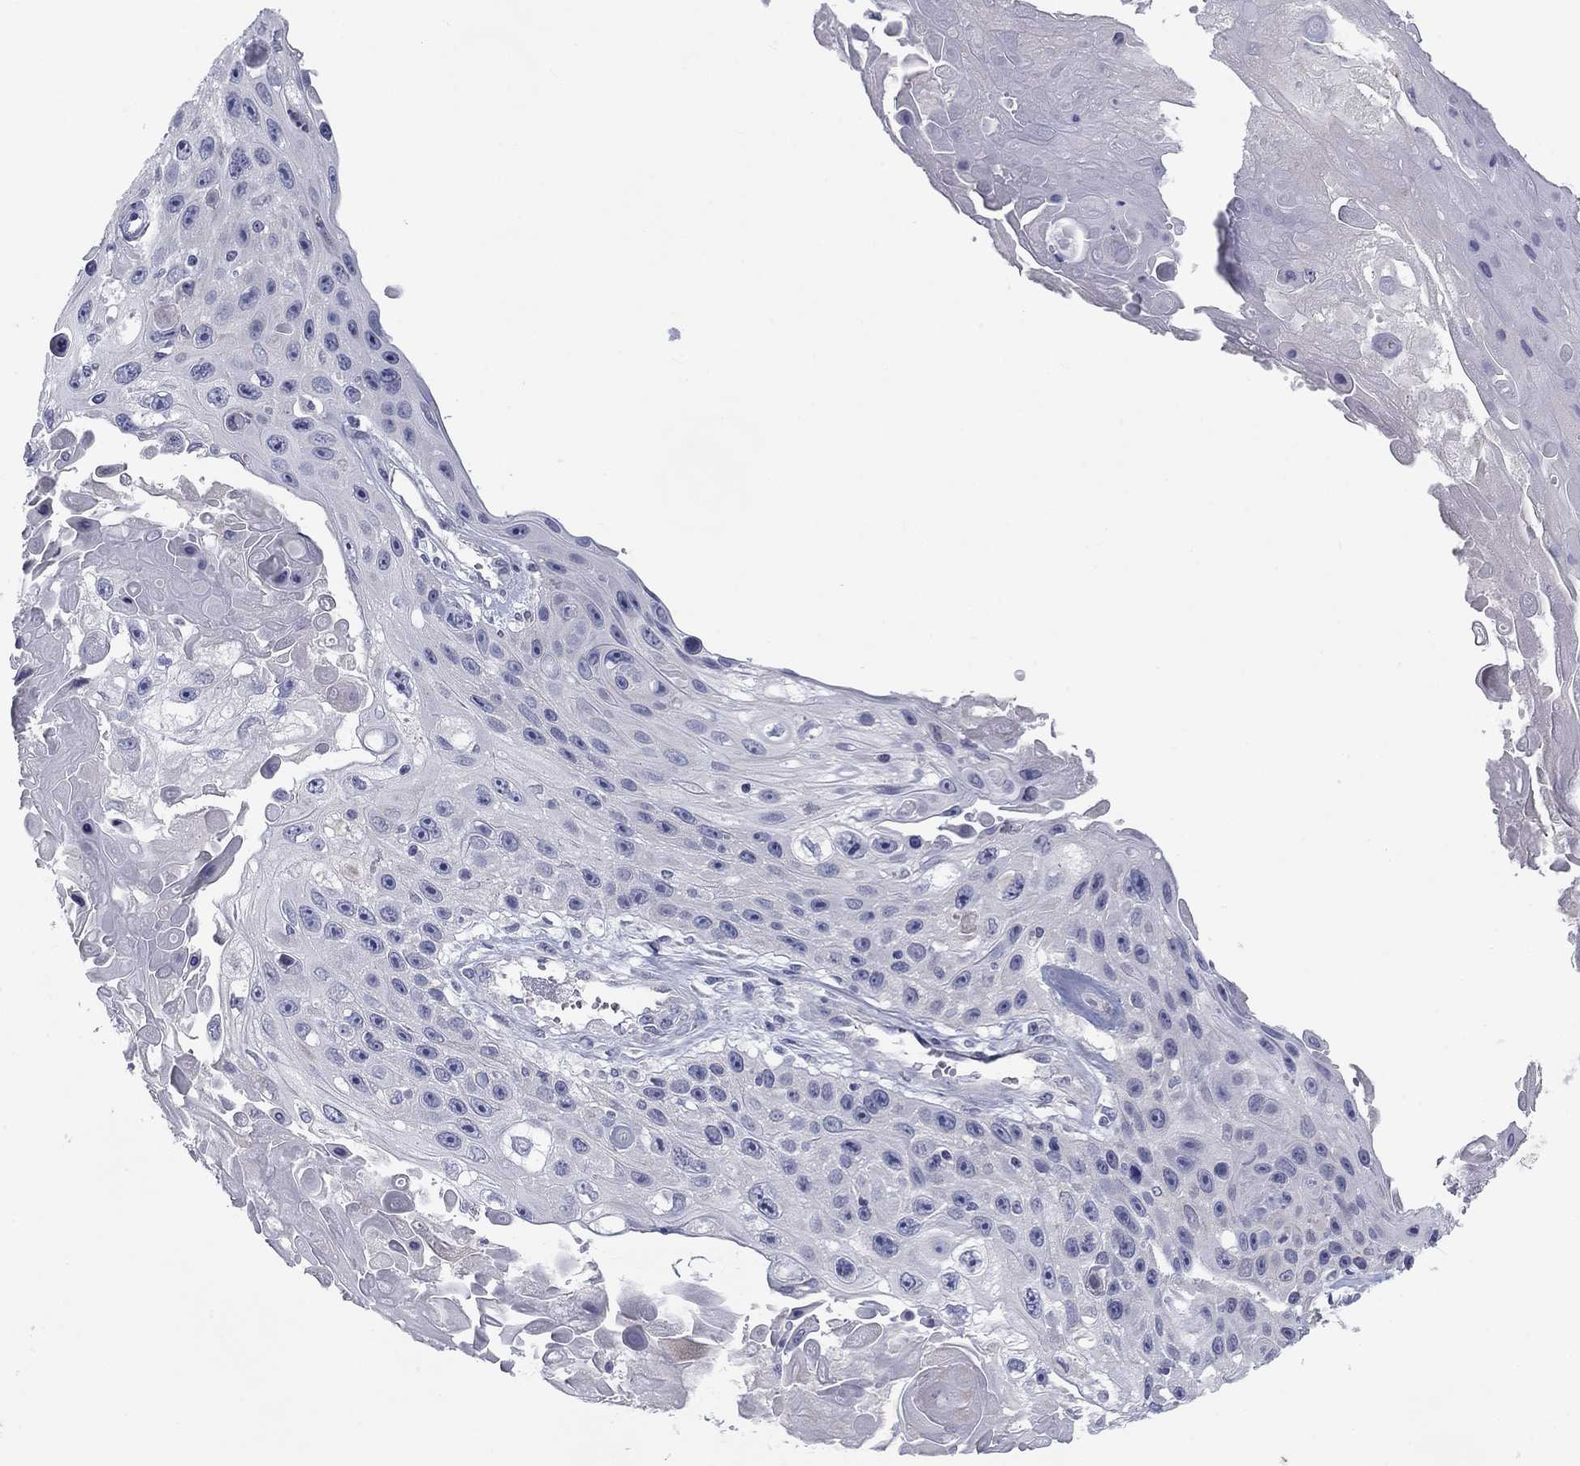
{"staining": {"intensity": "negative", "quantity": "none", "location": "none"}, "tissue": "skin cancer", "cell_type": "Tumor cells", "image_type": "cancer", "snomed": [{"axis": "morphology", "description": "Squamous cell carcinoma, NOS"}, {"axis": "topography", "description": "Skin"}], "caption": "The image shows no significant staining in tumor cells of skin cancer. (Brightfield microscopy of DAB (3,3'-diaminobenzidine) immunohistochemistry at high magnification).", "gene": "CALB1", "patient": {"sex": "male", "age": 82}}